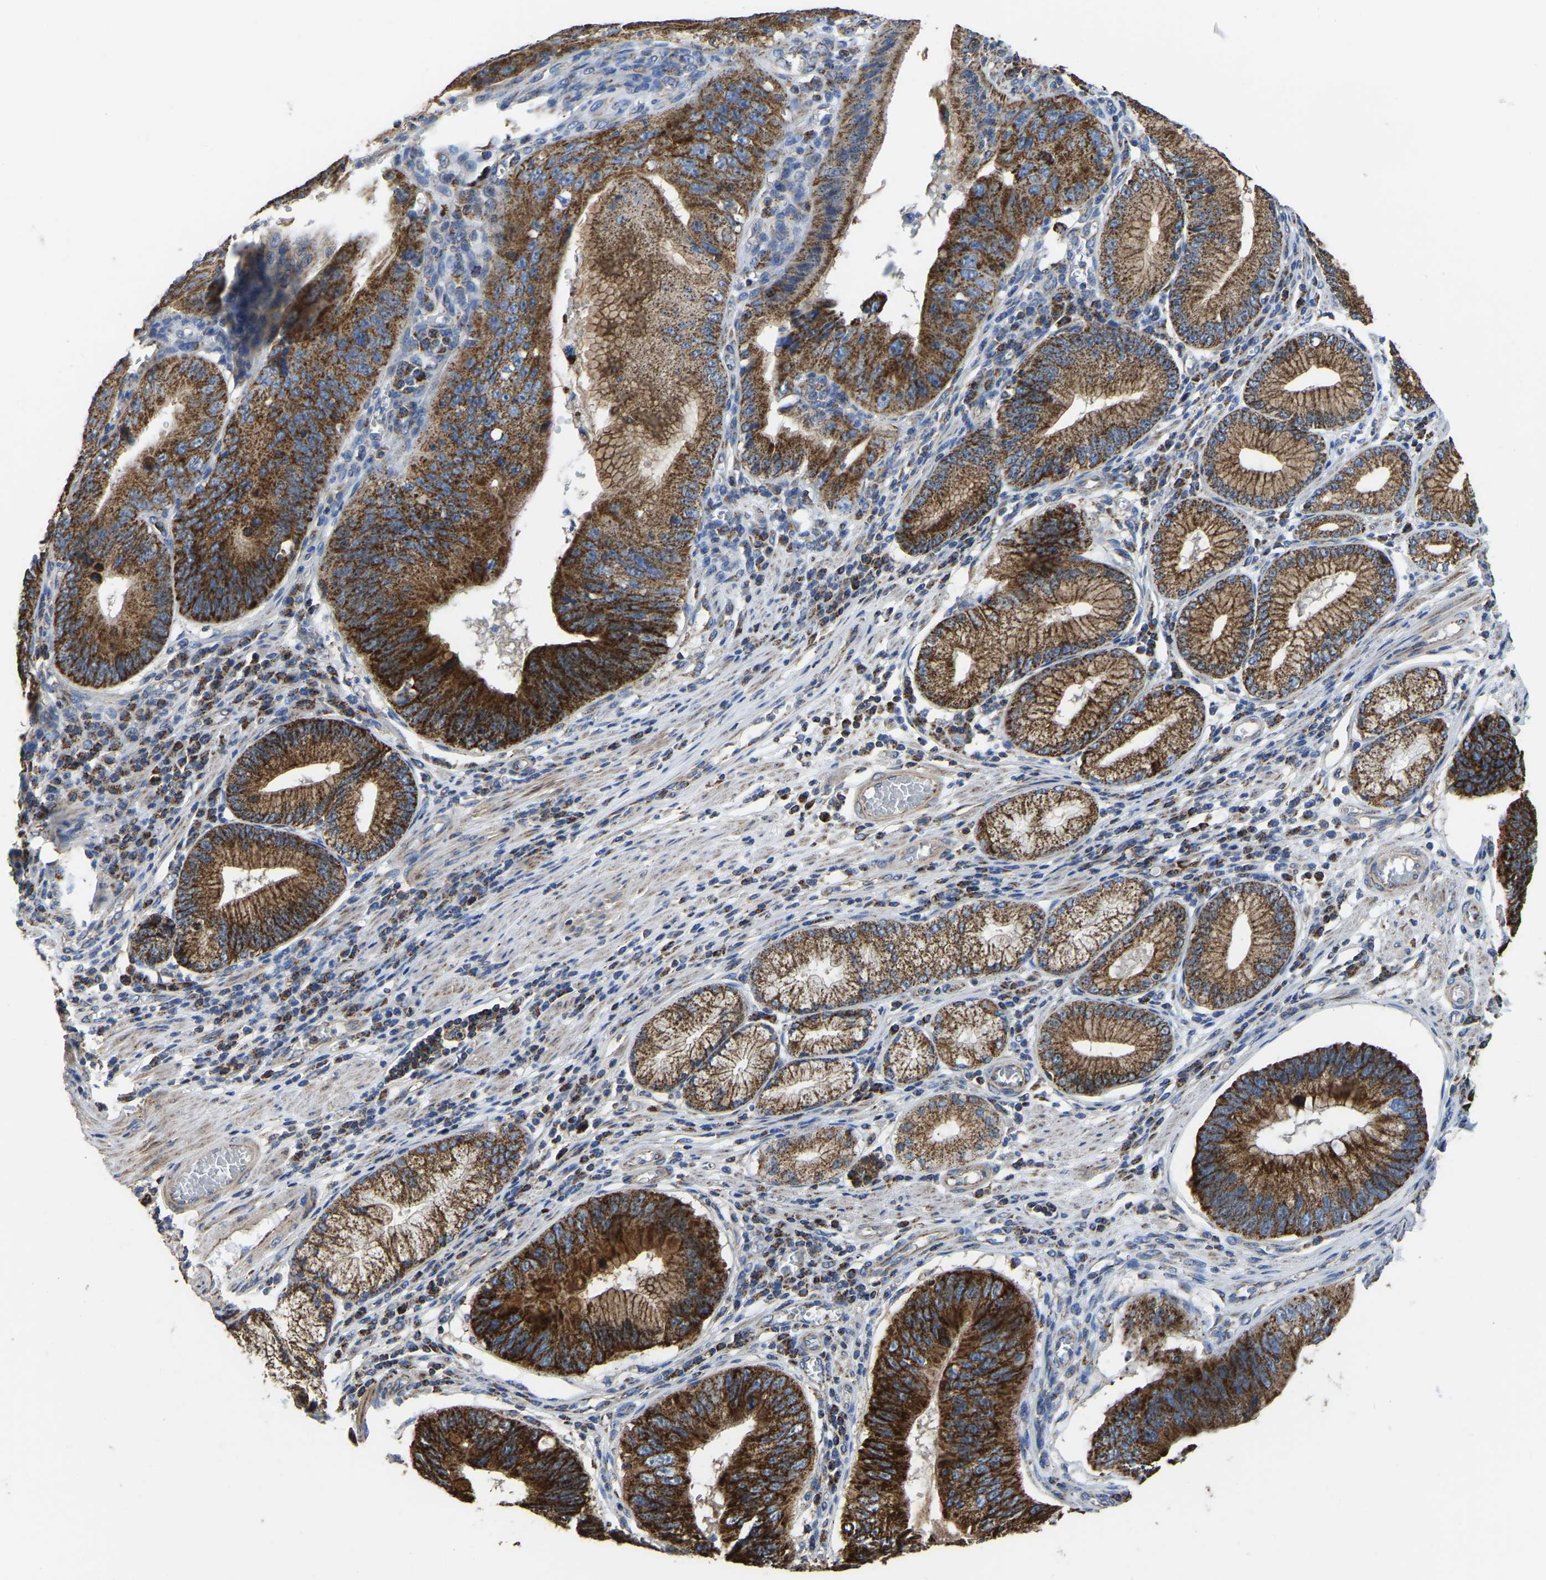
{"staining": {"intensity": "strong", "quantity": ">75%", "location": "cytoplasmic/membranous"}, "tissue": "stomach cancer", "cell_type": "Tumor cells", "image_type": "cancer", "snomed": [{"axis": "morphology", "description": "Adenocarcinoma, NOS"}, {"axis": "topography", "description": "Stomach"}], "caption": "Stomach cancer tissue exhibits strong cytoplasmic/membranous positivity in approximately >75% of tumor cells, visualized by immunohistochemistry.", "gene": "ETFA", "patient": {"sex": "male", "age": 59}}